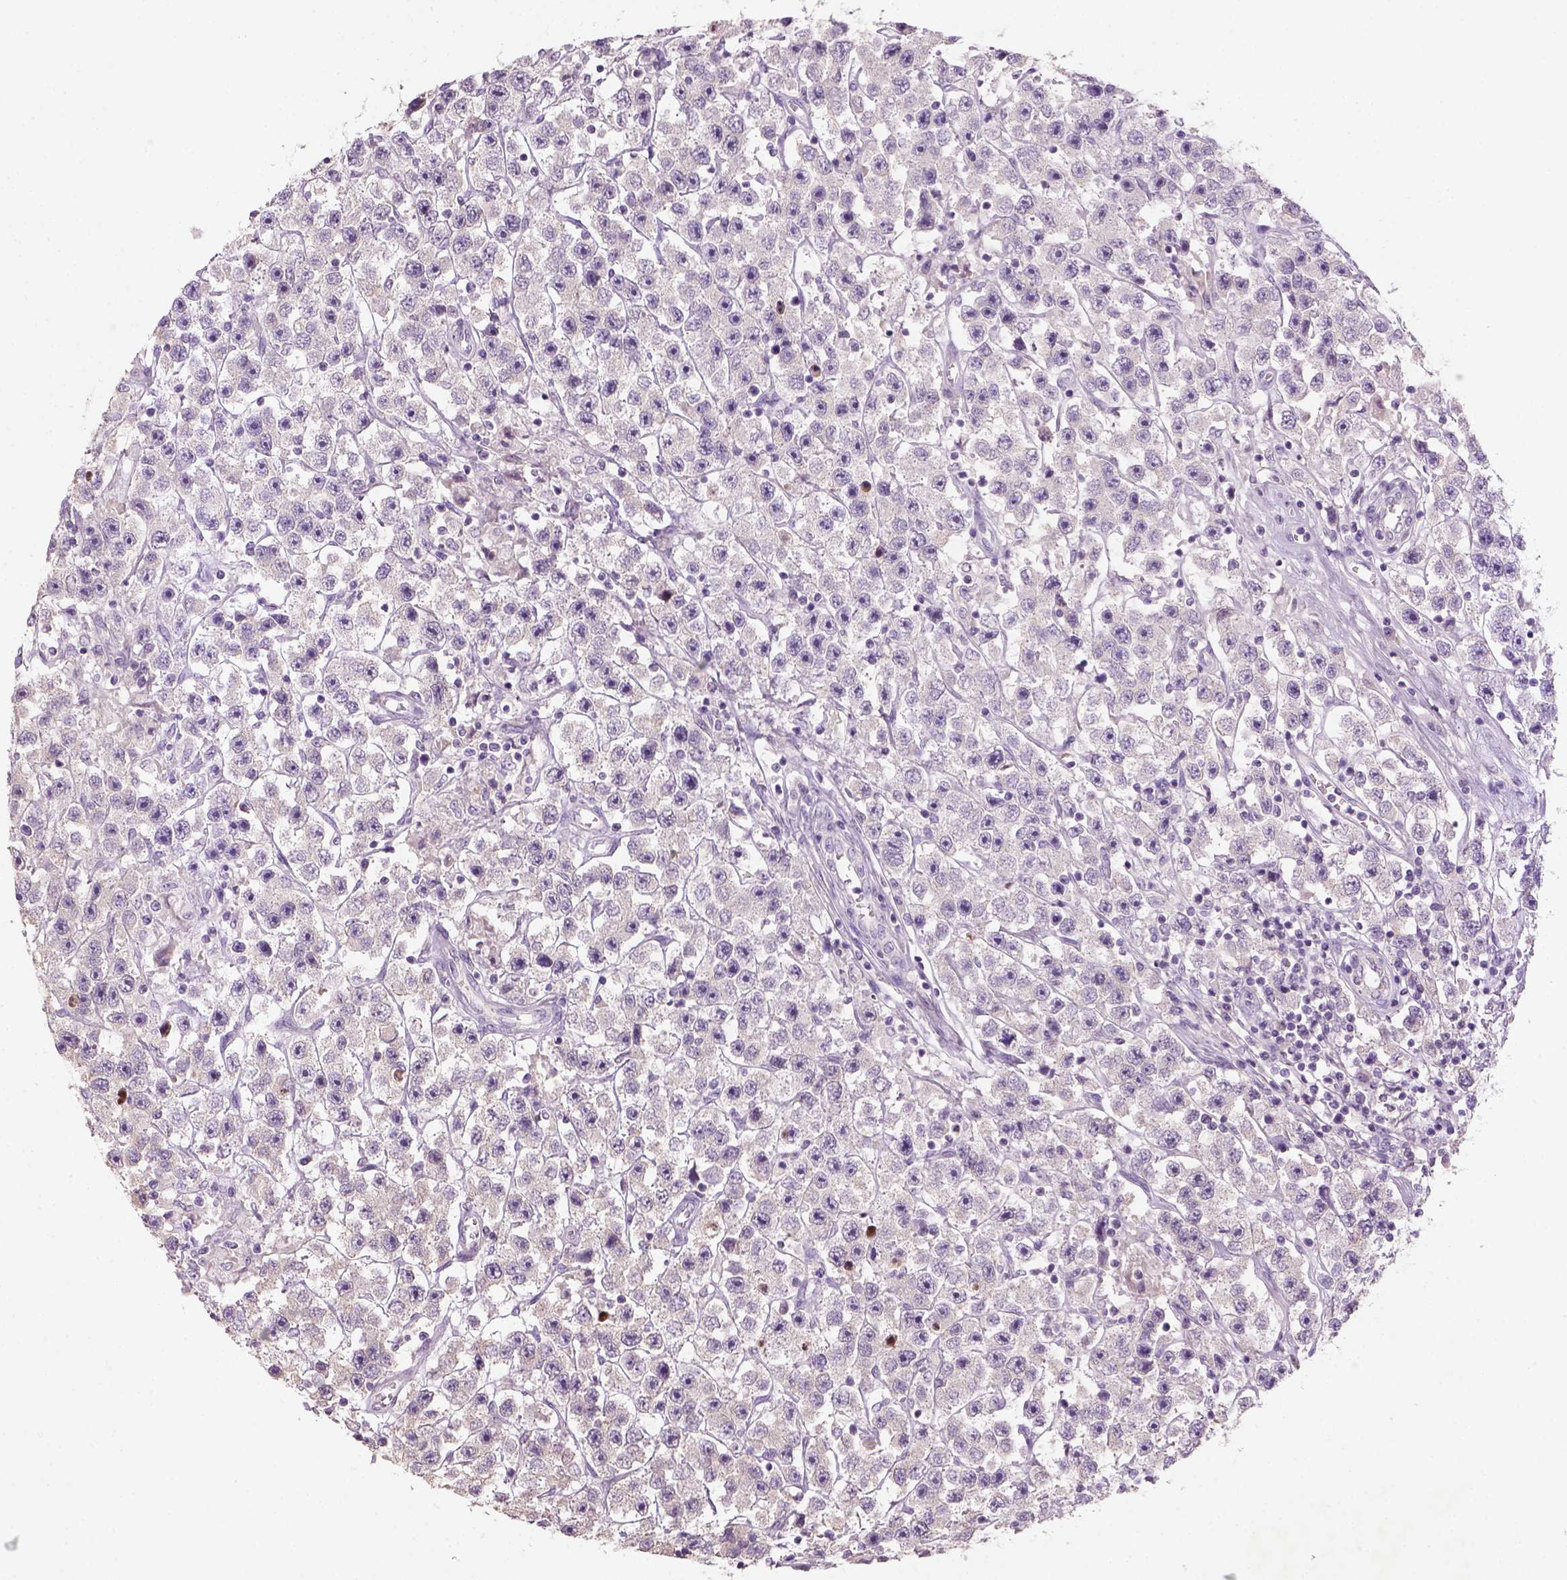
{"staining": {"intensity": "negative", "quantity": "none", "location": "none"}, "tissue": "testis cancer", "cell_type": "Tumor cells", "image_type": "cancer", "snomed": [{"axis": "morphology", "description": "Seminoma, NOS"}, {"axis": "topography", "description": "Testis"}], "caption": "This is an immunohistochemistry photomicrograph of testis seminoma. There is no positivity in tumor cells.", "gene": "NUDT6", "patient": {"sex": "male", "age": 45}}